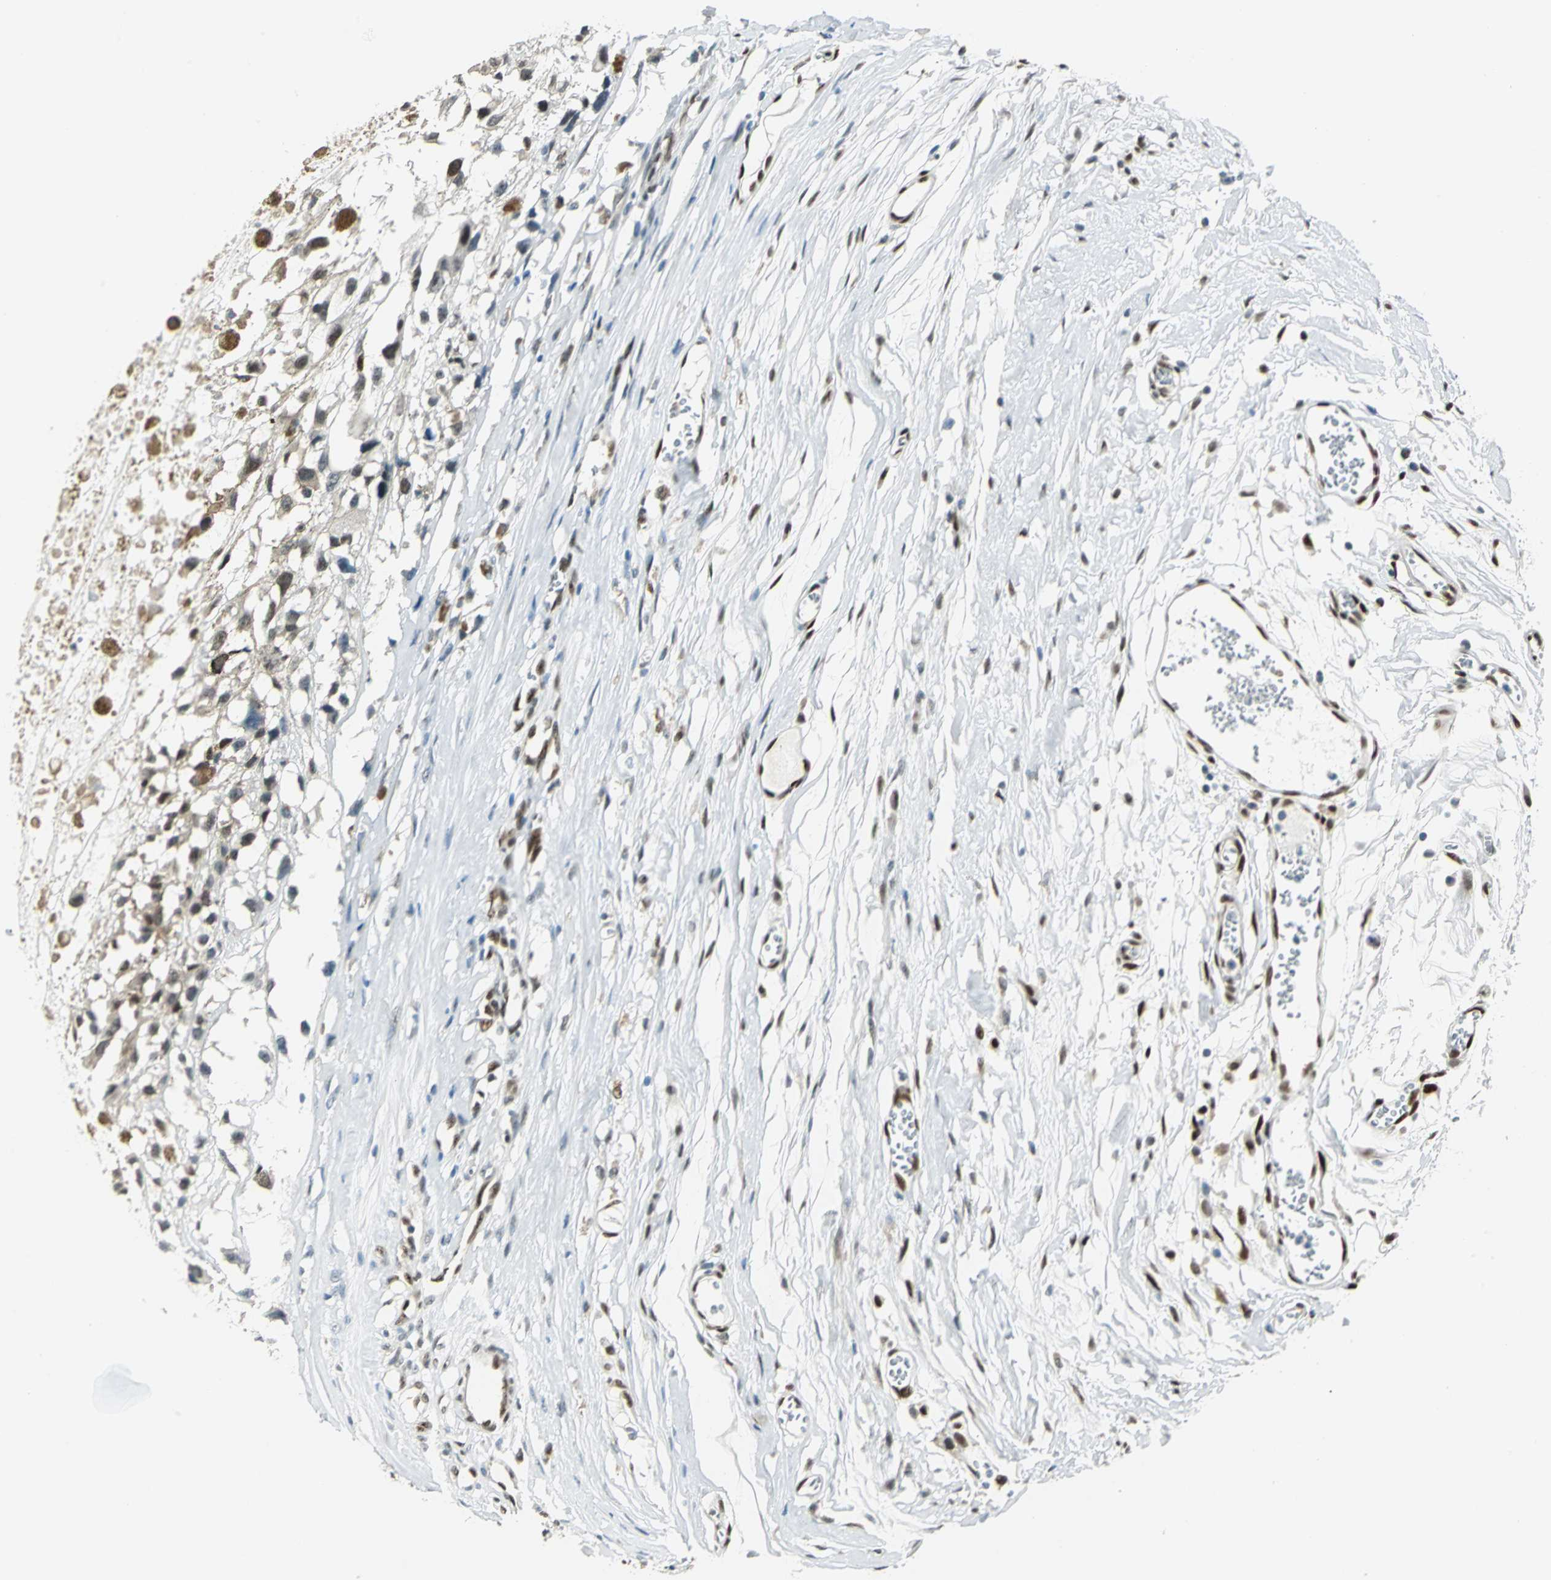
{"staining": {"intensity": "moderate", "quantity": "<25%", "location": "cytoplasmic/membranous,nuclear"}, "tissue": "melanoma", "cell_type": "Tumor cells", "image_type": "cancer", "snomed": [{"axis": "morphology", "description": "Malignant melanoma, Metastatic site"}, {"axis": "topography", "description": "Lymph node"}], "caption": "Moderate cytoplasmic/membranous and nuclear expression for a protein is identified in approximately <25% of tumor cells of malignant melanoma (metastatic site) using immunohistochemistry.", "gene": "NFIA", "patient": {"sex": "male", "age": 59}}